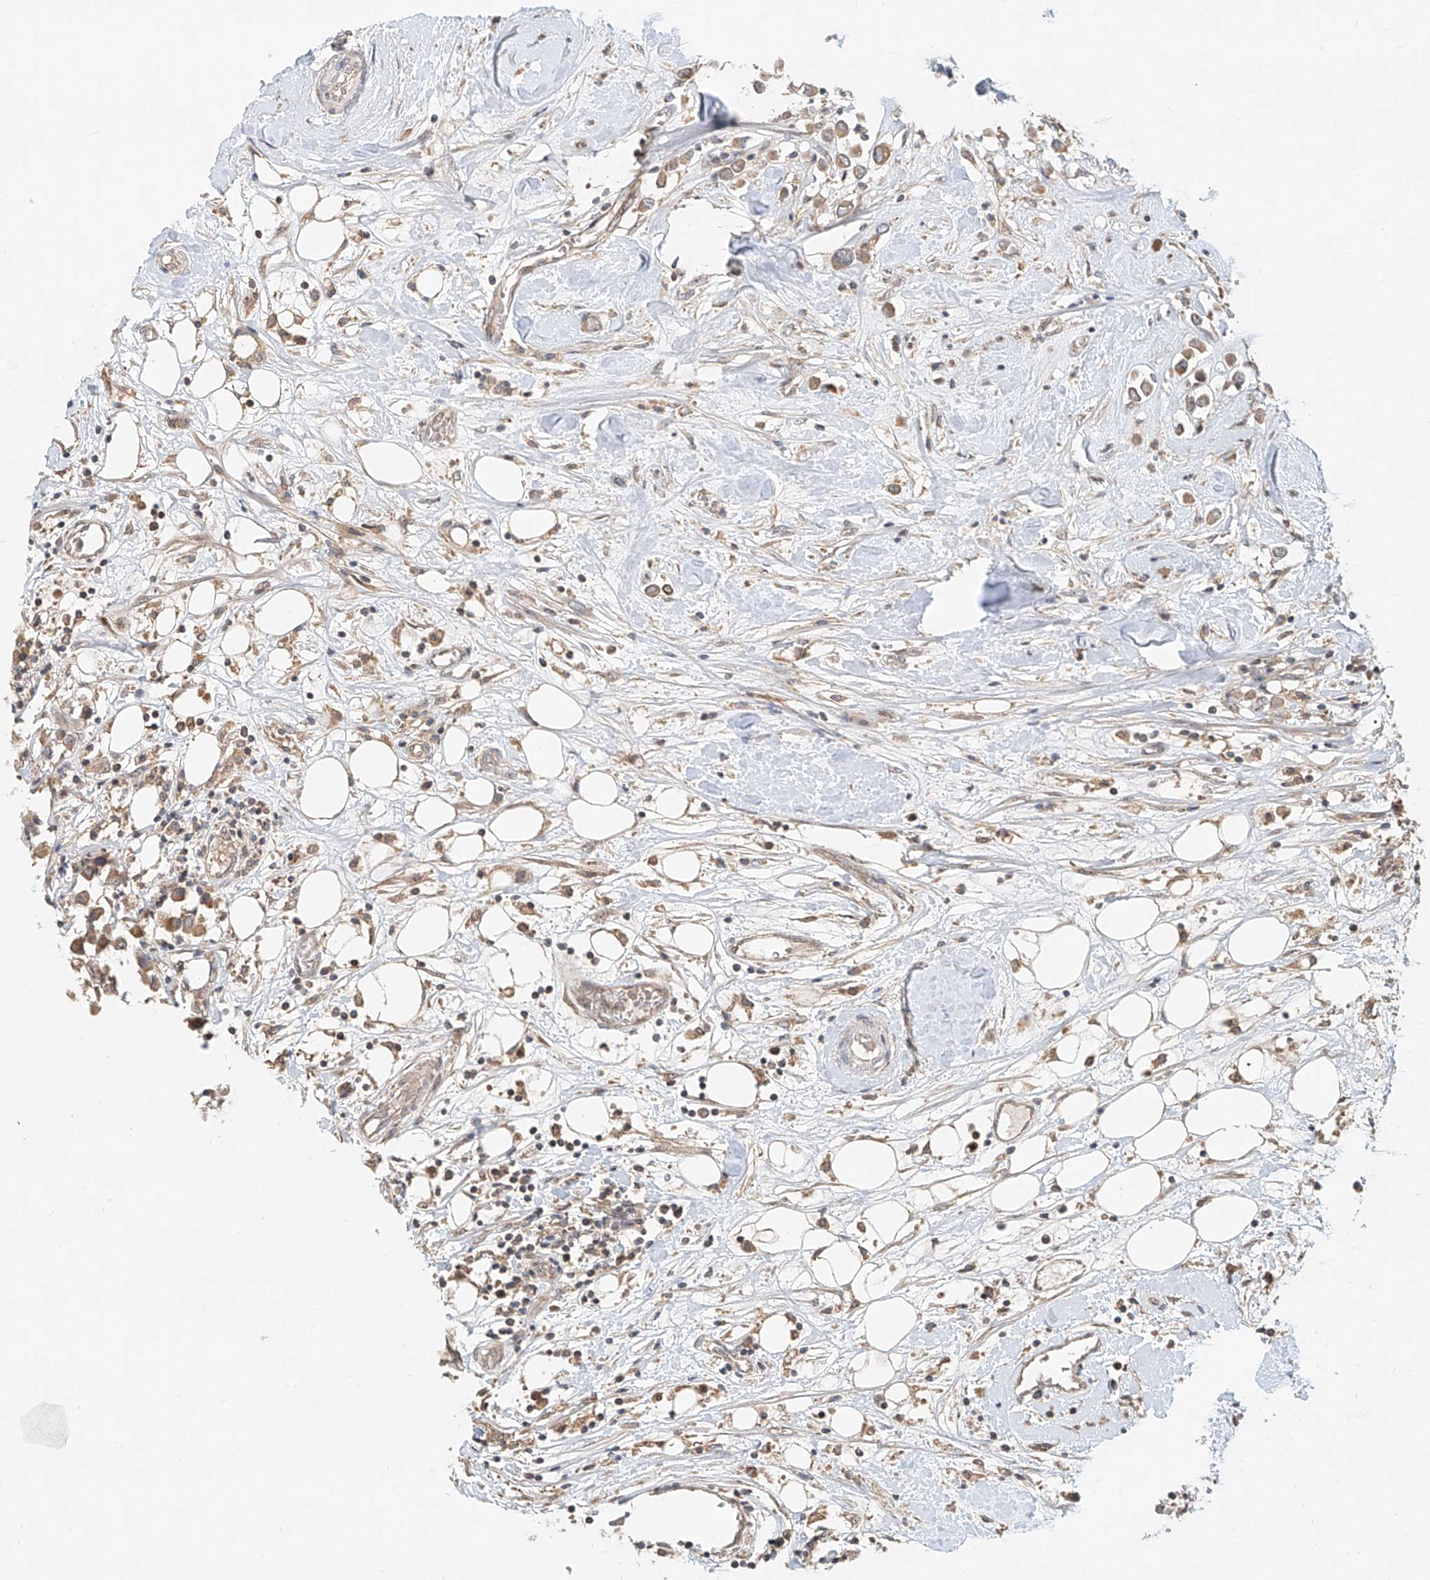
{"staining": {"intensity": "moderate", "quantity": ">75%", "location": "cytoplasmic/membranous"}, "tissue": "breast cancer", "cell_type": "Tumor cells", "image_type": "cancer", "snomed": [{"axis": "morphology", "description": "Duct carcinoma"}, {"axis": "topography", "description": "Breast"}], "caption": "Human breast cancer stained for a protein (brown) exhibits moderate cytoplasmic/membranous positive expression in approximately >75% of tumor cells.", "gene": "TMEM61", "patient": {"sex": "female", "age": 61}}